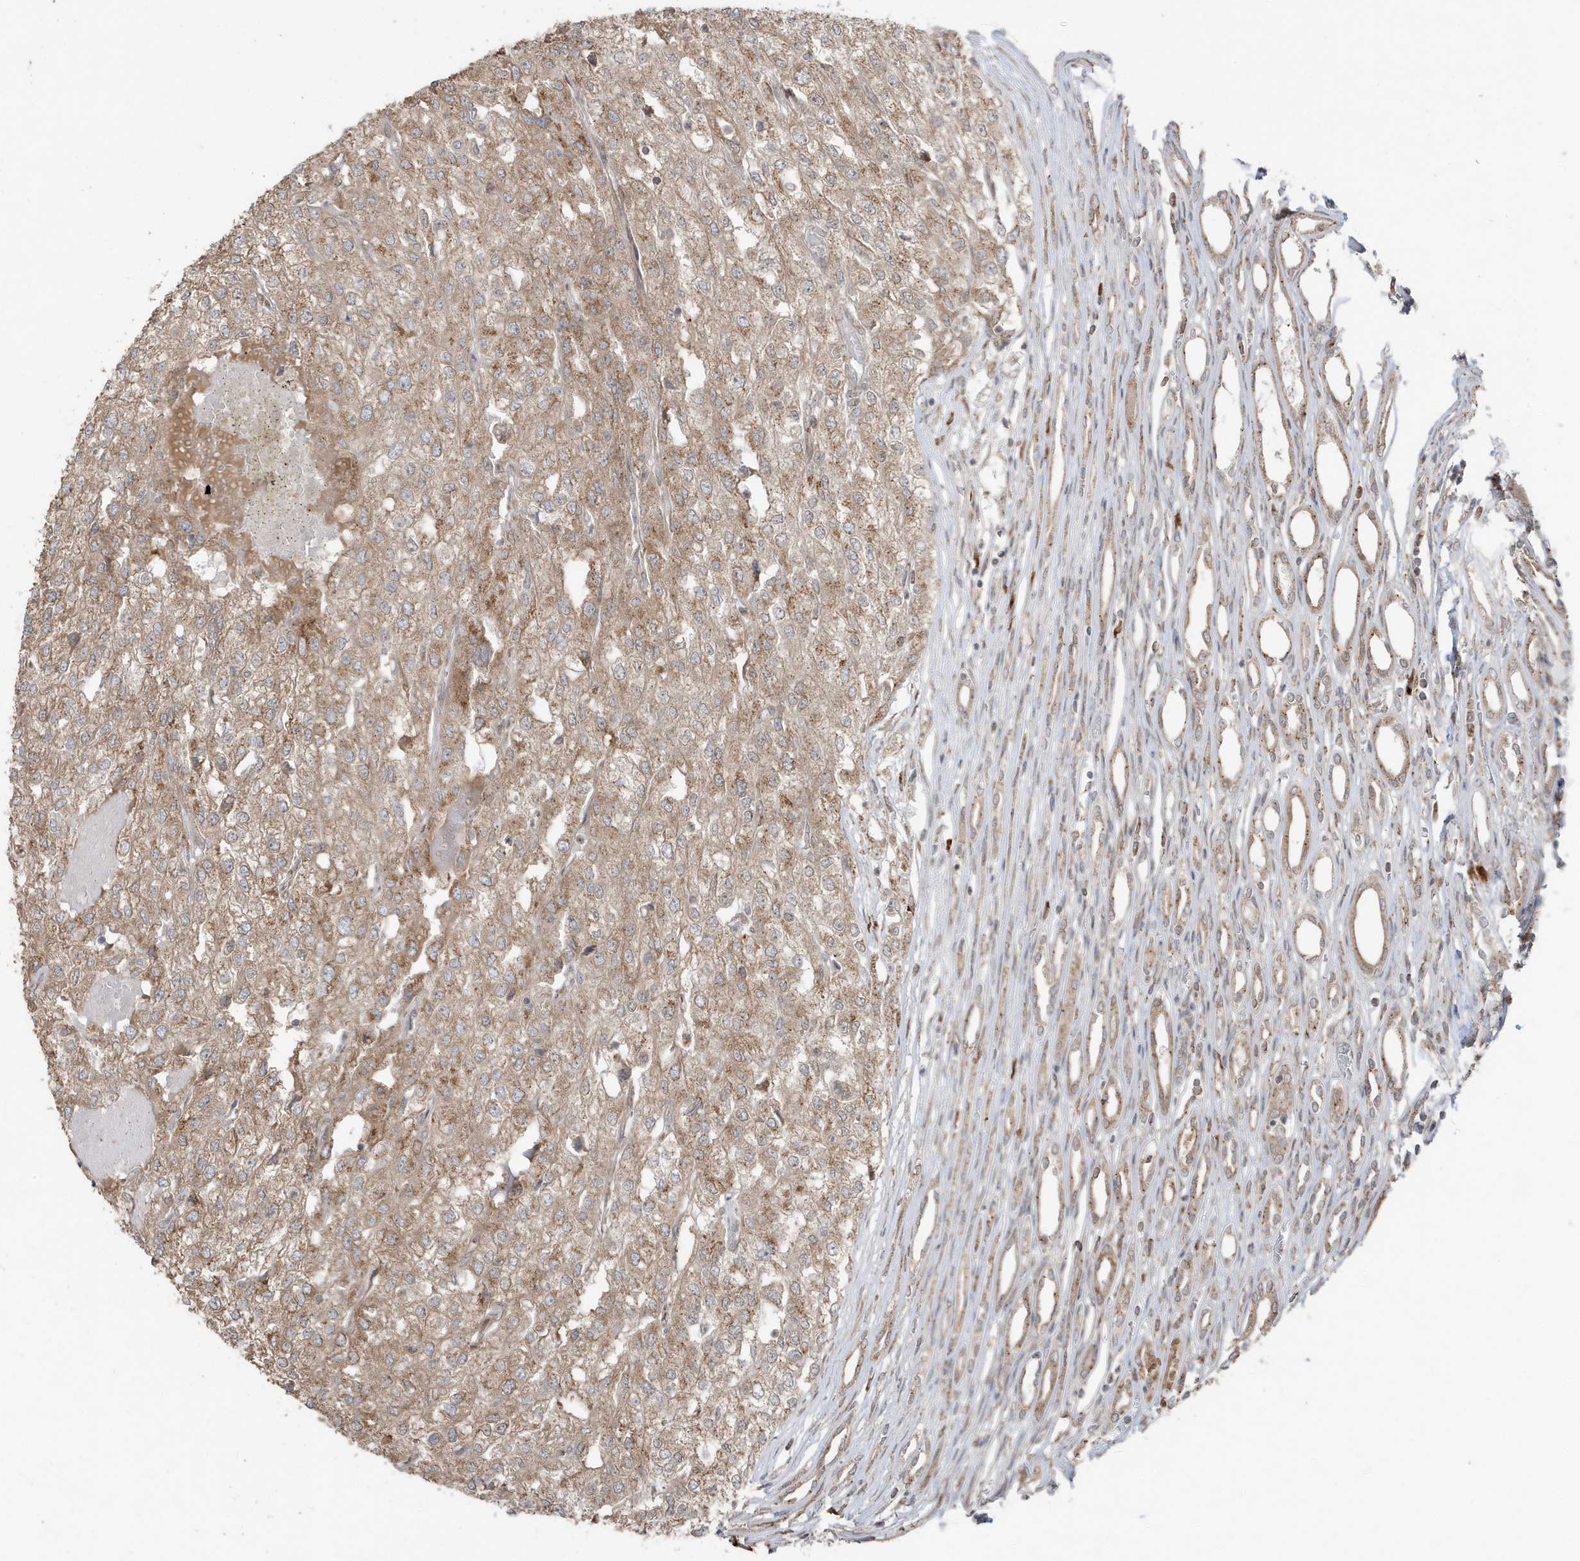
{"staining": {"intensity": "moderate", "quantity": ">75%", "location": "cytoplasmic/membranous"}, "tissue": "renal cancer", "cell_type": "Tumor cells", "image_type": "cancer", "snomed": [{"axis": "morphology", "description": "Adenocarcinoma, NOS"}, {"axis": "topography", "description": "Kidney"}], "caption": "Renal adenocarcinoma stained with DAB immunohistochemistry displays medium levels of moderate cytoplasmic/membranous staining in approximately >75% of tumor cells.", "gene": "RER1", "patient": {"sex": "female", "age": 54}}